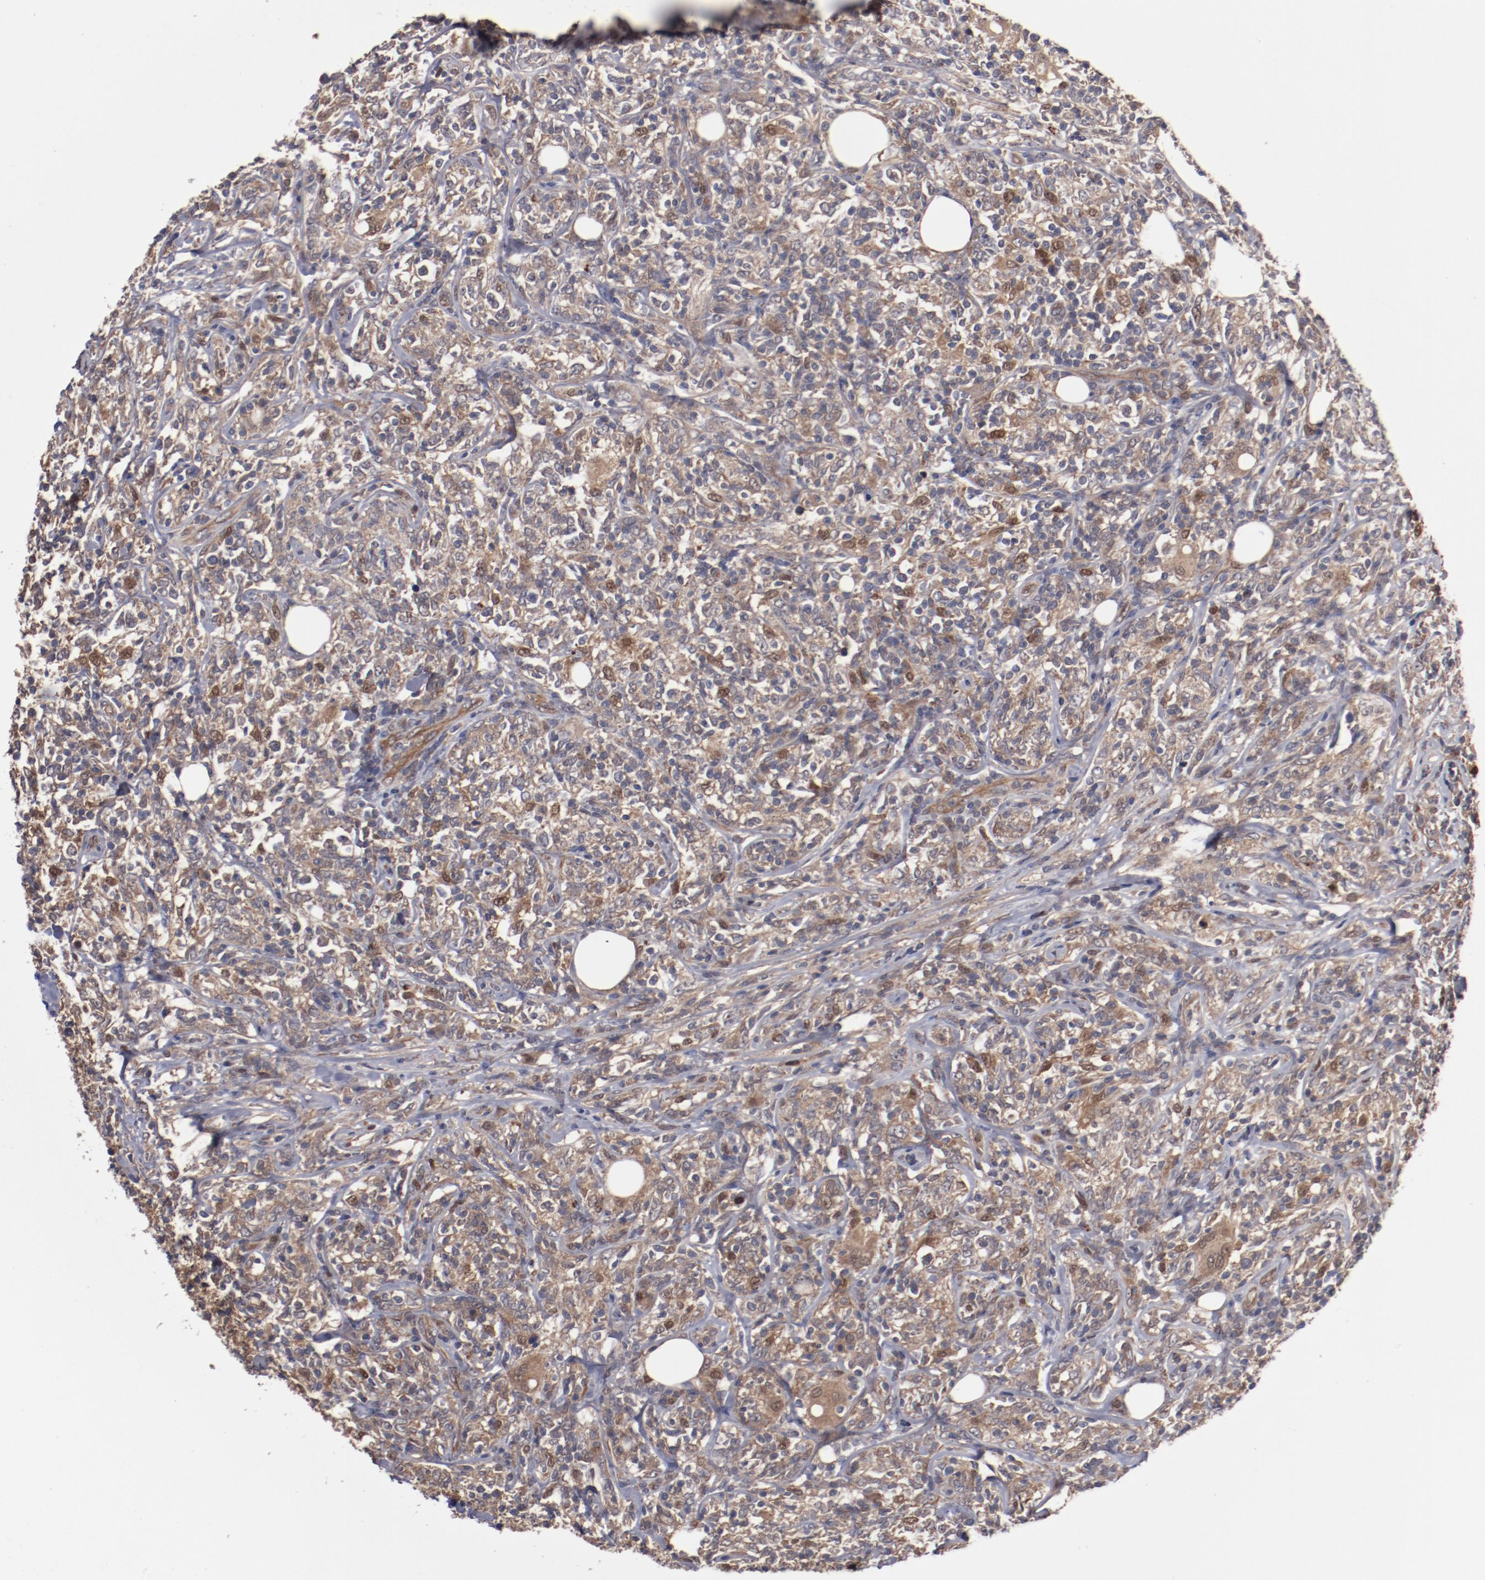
{"staining": {"intensity": "moderate", "quantity": "25%-75%", "location": "cytoplasmic/membranous"}, "tissue": "lymphoma", "cell_type": "Tumor cells", "image_type": "cancer", "snomed": [{"axis": "morphology", "description": "Malignant lymphoma, non-Hodgkin's type, High grade"}, {"axis": "topography", "description": "Lymph node"}], "caption": "High-grade malignant lymphoma, non-Hodgkin's type was stained to show a protein in brown. There is medium levels of moderate cytoplasmic/membranous positivity in approximately 25%-75% of tumor cells.", "gene": "DNAAF2", "patient": {"sex": "female", "age": 84}}